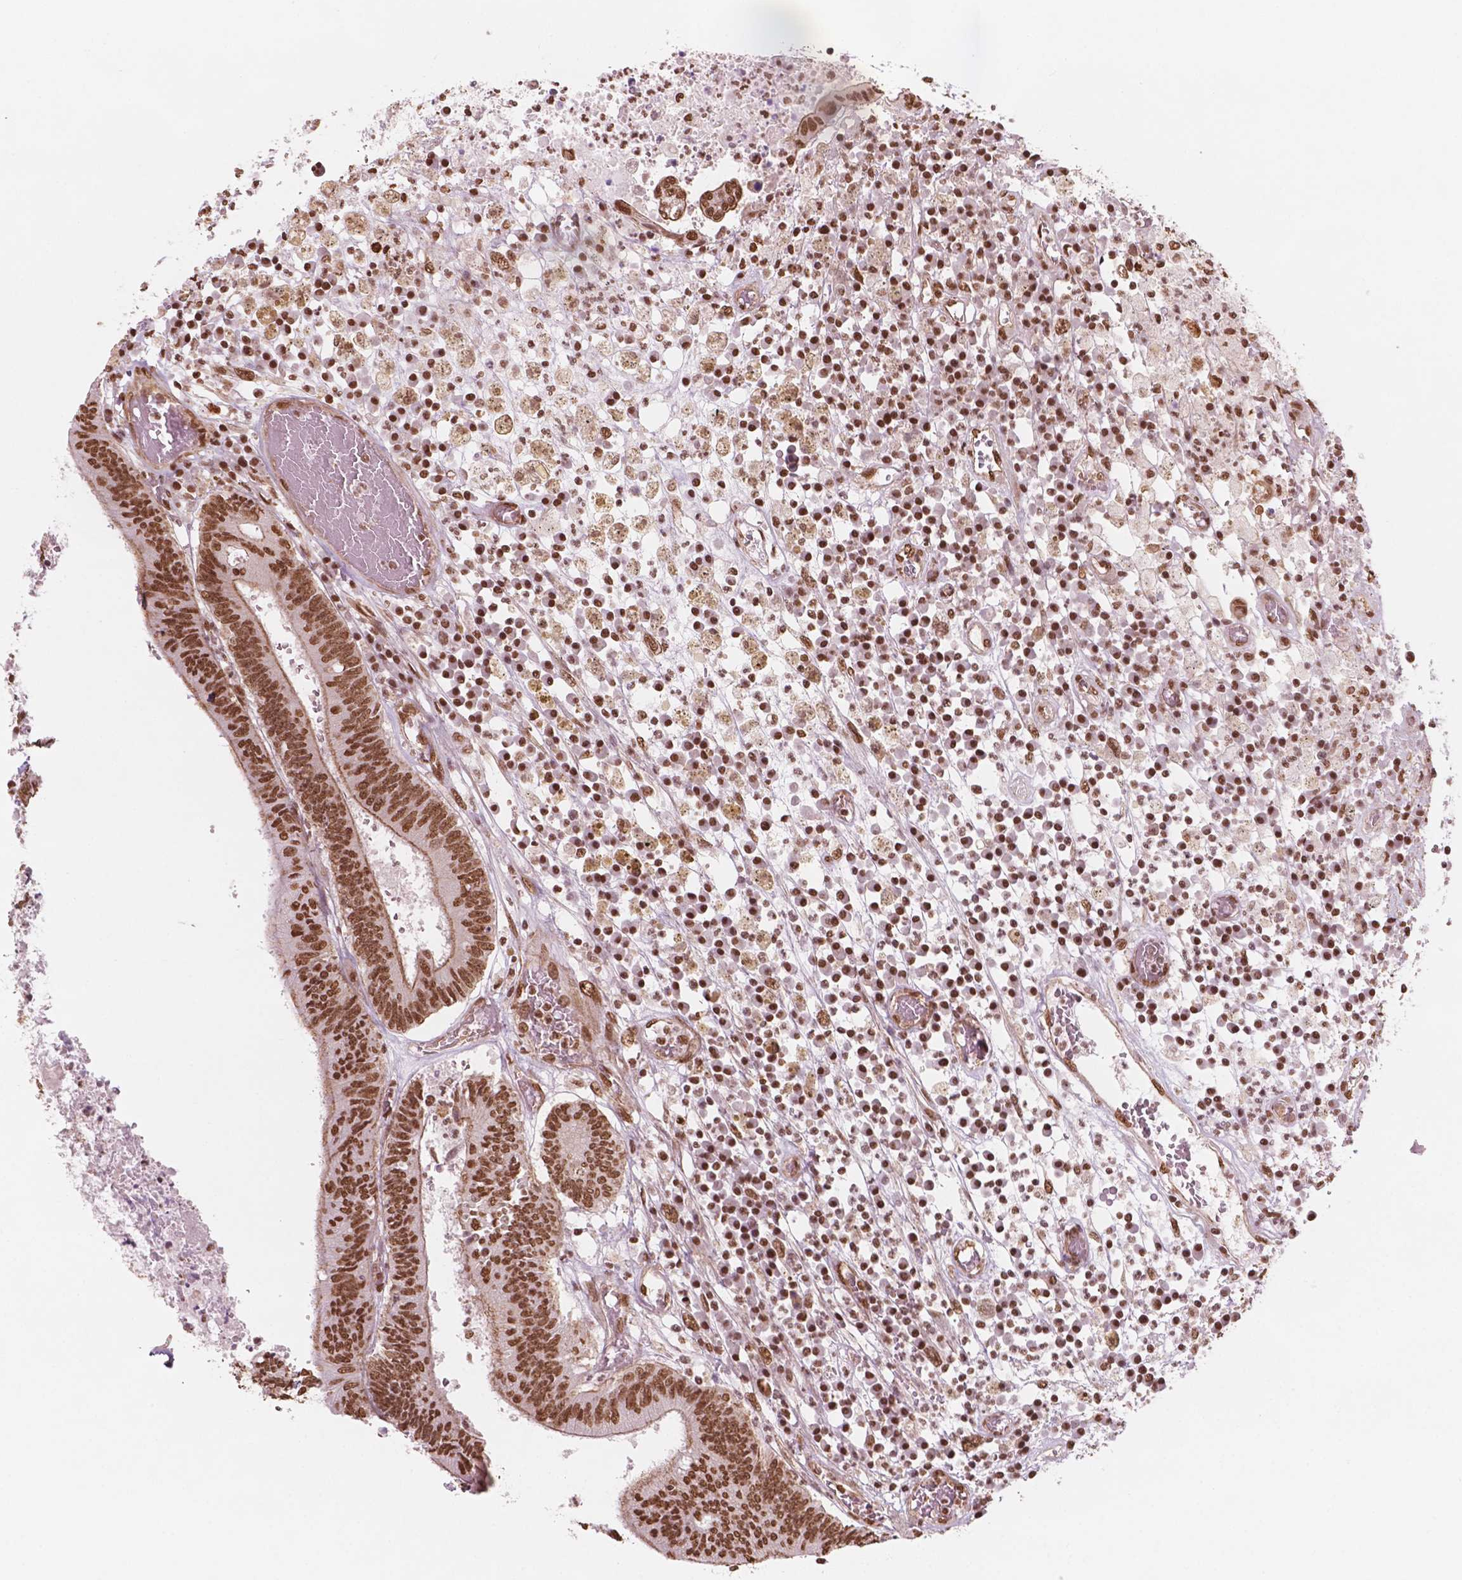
{"staining": {"intensity": "moderate", "quantity": ">75%", "location": "nuclear"}, "tissue": "colorectal cancer", "cell_type": "Tumor cells", "image_type": "cancer", "snomed": [{"axis": "morphology", "description": "Adenocarcinoma, NOS"}, {"axis": "topography", "description": "Rectum"}], "caption": "Immunohistochemistry of human adenocarcinoma (colorectal) displays medium levels of moderate nuclear positivity in about >75% of tumor cells.", "gene": "GTF3C5", "patient": {"sex": "male", "age": 54}}